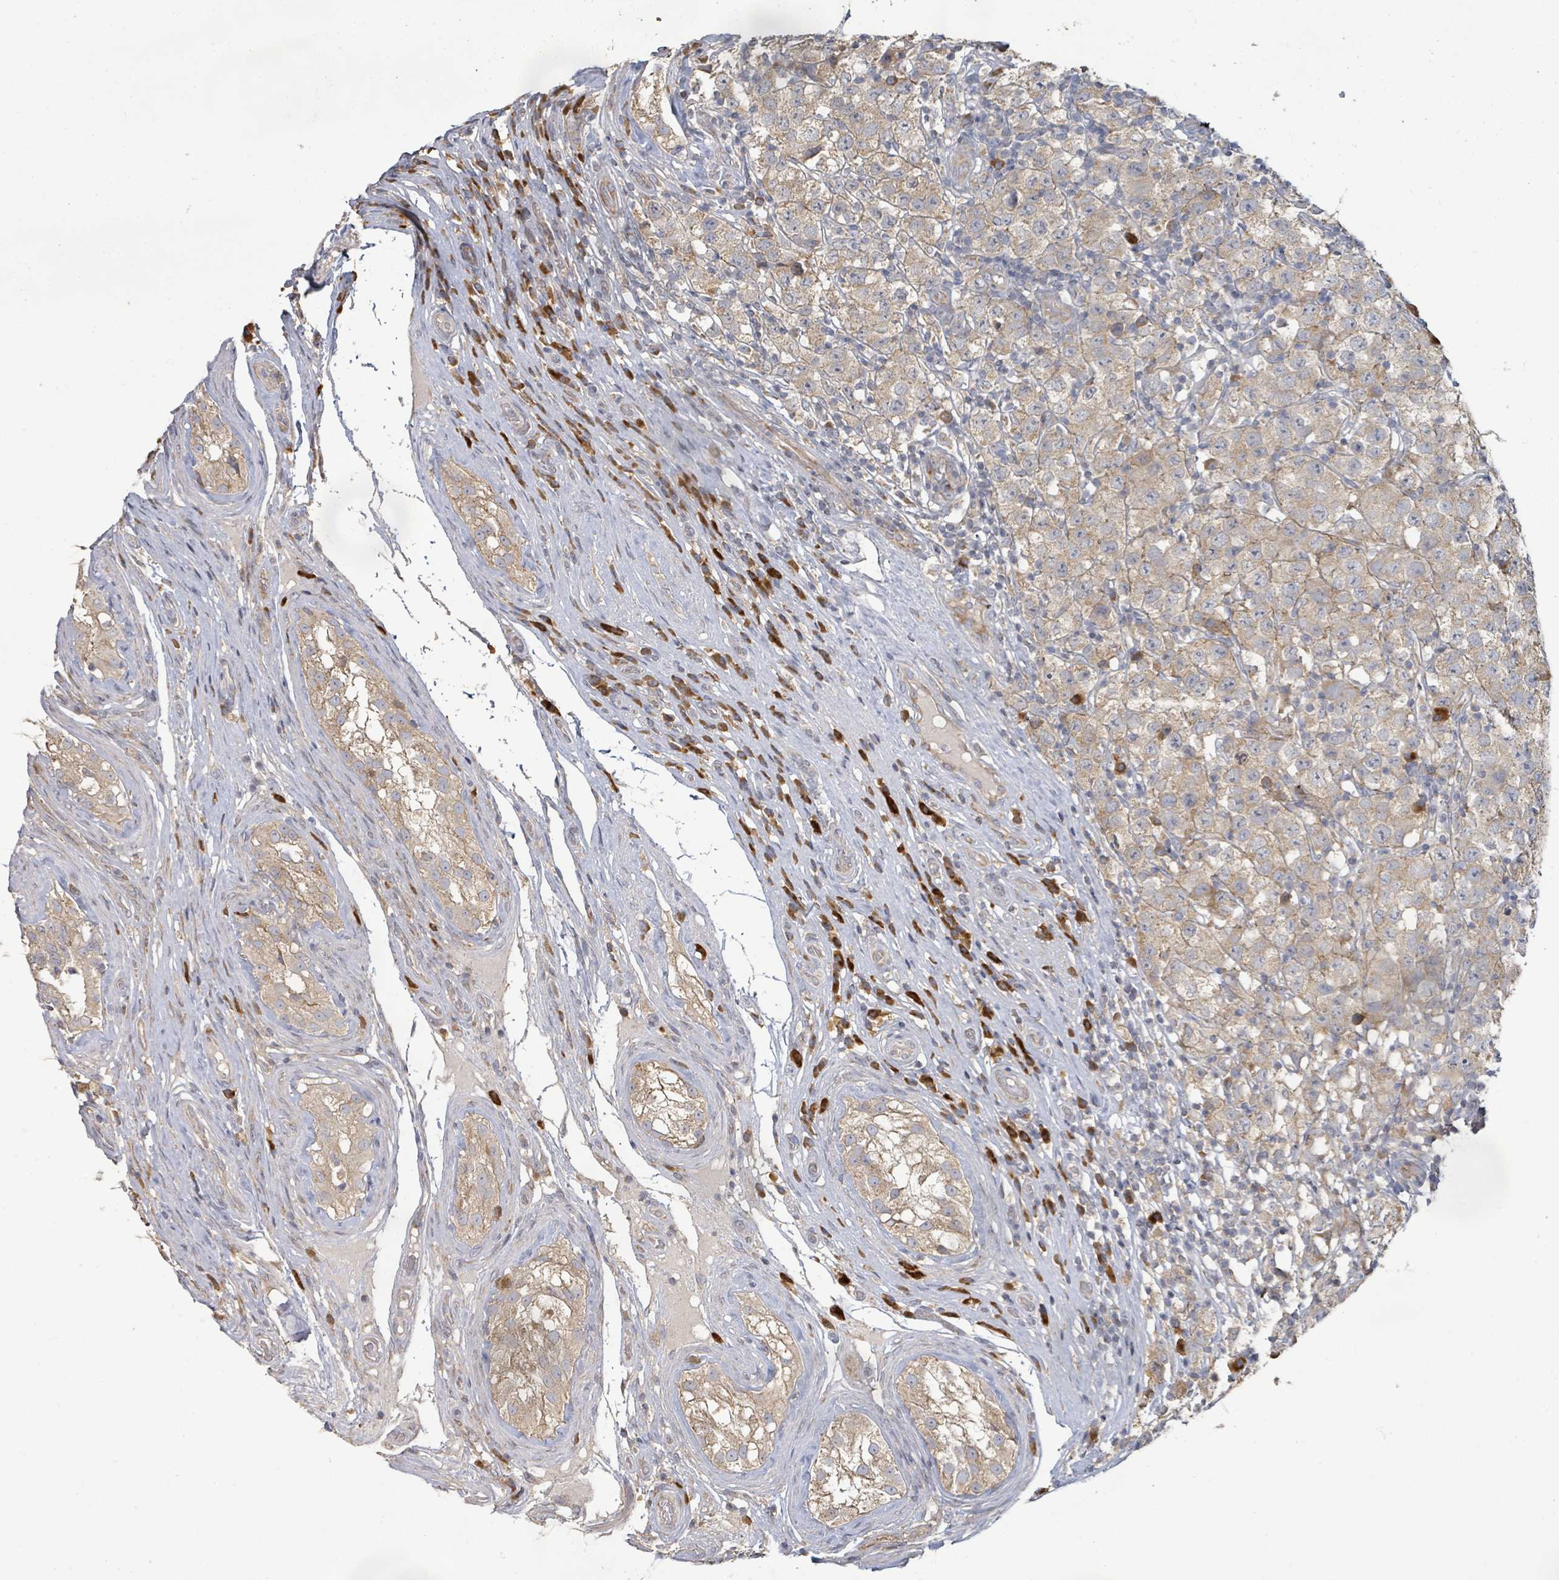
{"staining": {"intensity": "weak", "quantity": ">75%", "location": "cytoplasmic/membranous"}, "tissue": "testis cancer", "cell_type": "Tumor cells", "image_type": "cancer", "snomed": [{"axis": "morphology", "description": "Seminoma, NOS"}, {"axis": "morphology", "description": "Carcinoma, Embryonal, NOS"}, {"axis": "topography", "description": "Testis"}], "caption": "A brown stain labels weak cytoplasmic/membranous positivity of a protein in embryonal carcinoma (testis) tumor cells.", "gene": "KCNS2", "patient": {"sex": "male", "age": 41}}